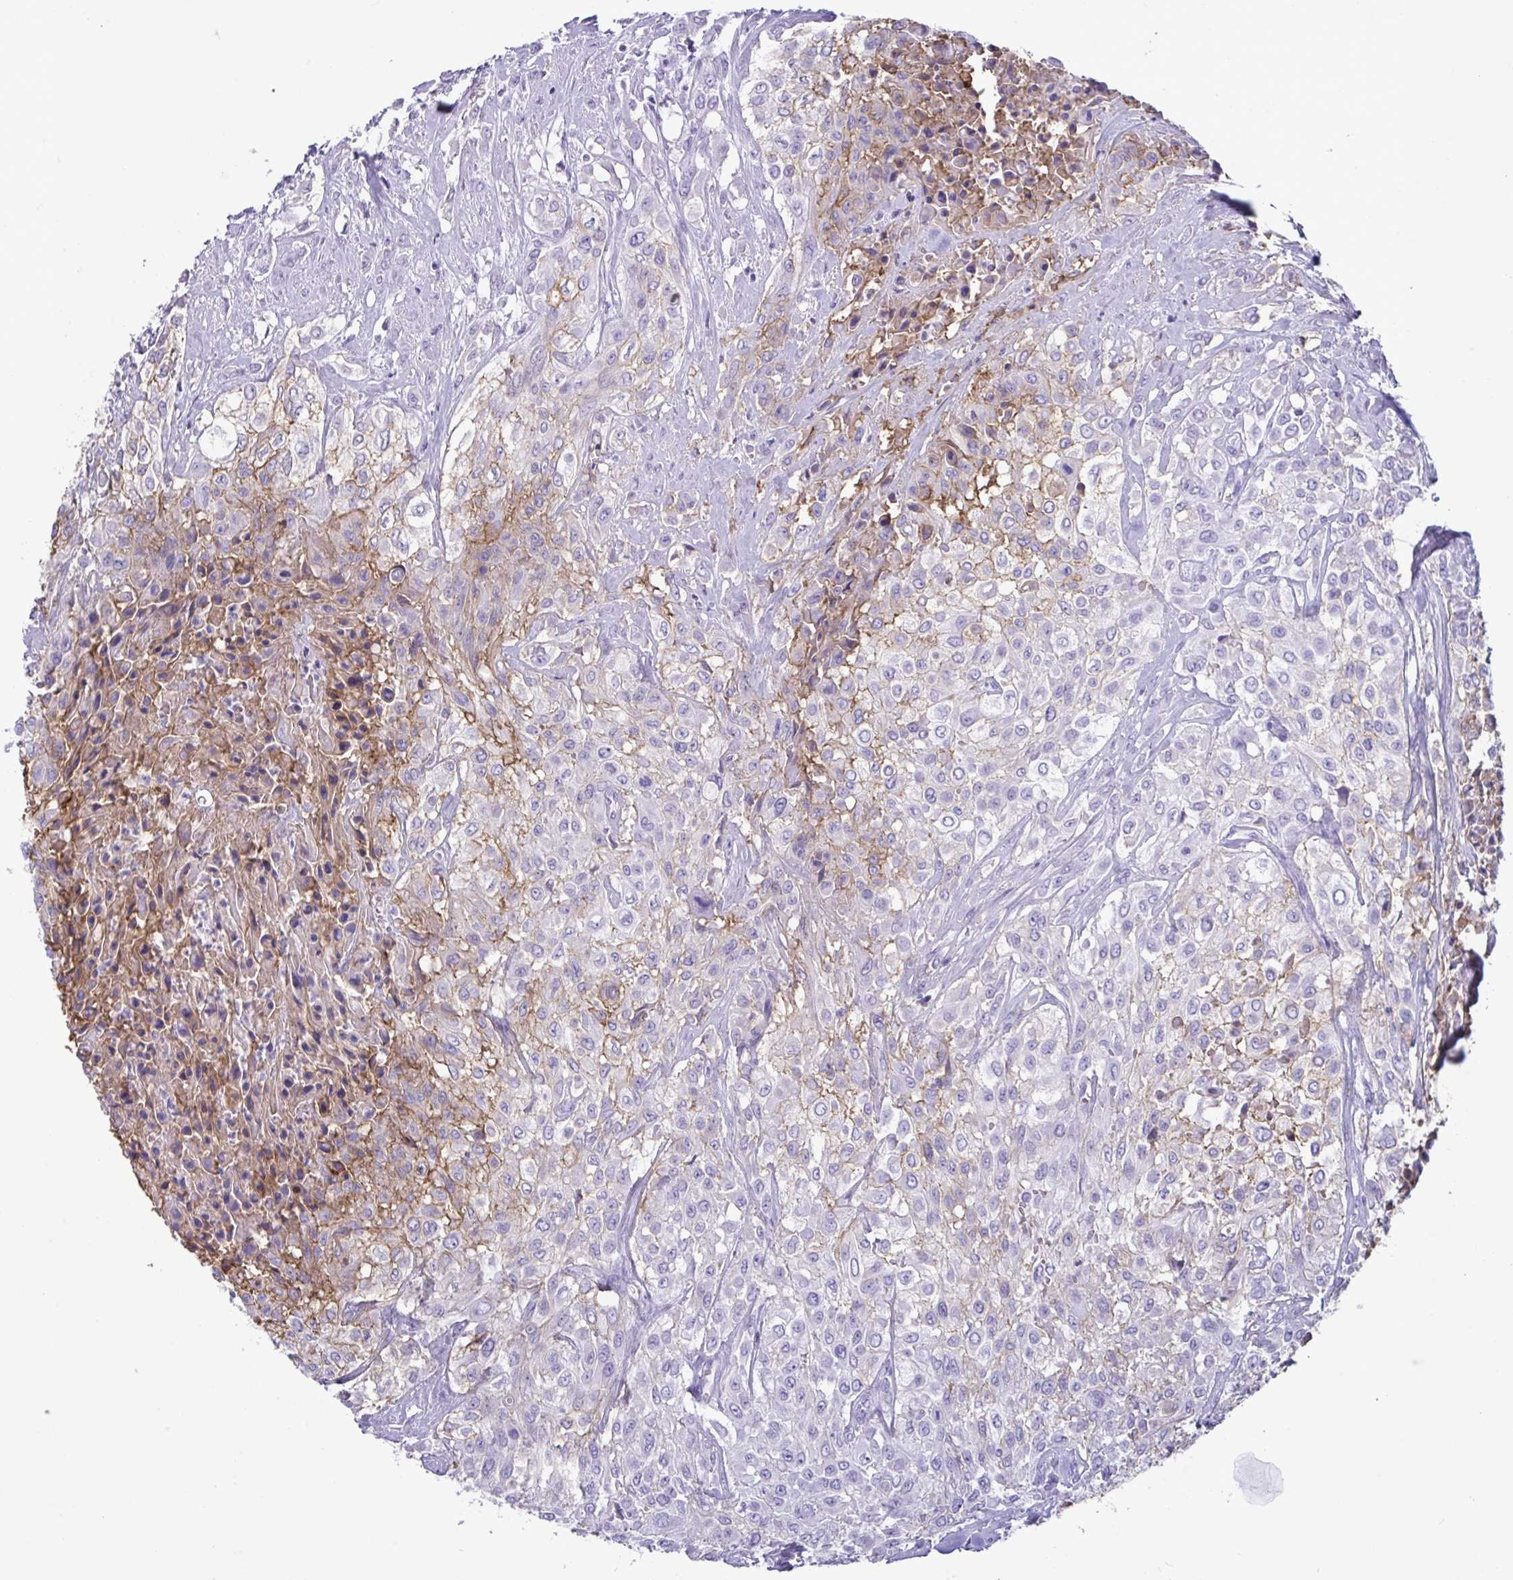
{"staining": {"intensity": "weak", "quantity": "<25%", "location": "cytoplasmic/membranous"}, "tissue": "urothelial cancer", "cell_type": "Tumor cells", "image_type": "cancer", "snomed": [{"axis": "morphology", "description": "Urothelial carcinoma, High grade"}, {"axis": "topography", "description": "Urinary bladder"}], "caption": "Tumor cells show no significant staining in urothelial carcinoma (high-grade).", "gene": "SLC2A1", "patient": {"sex": "male", "age": 57}}